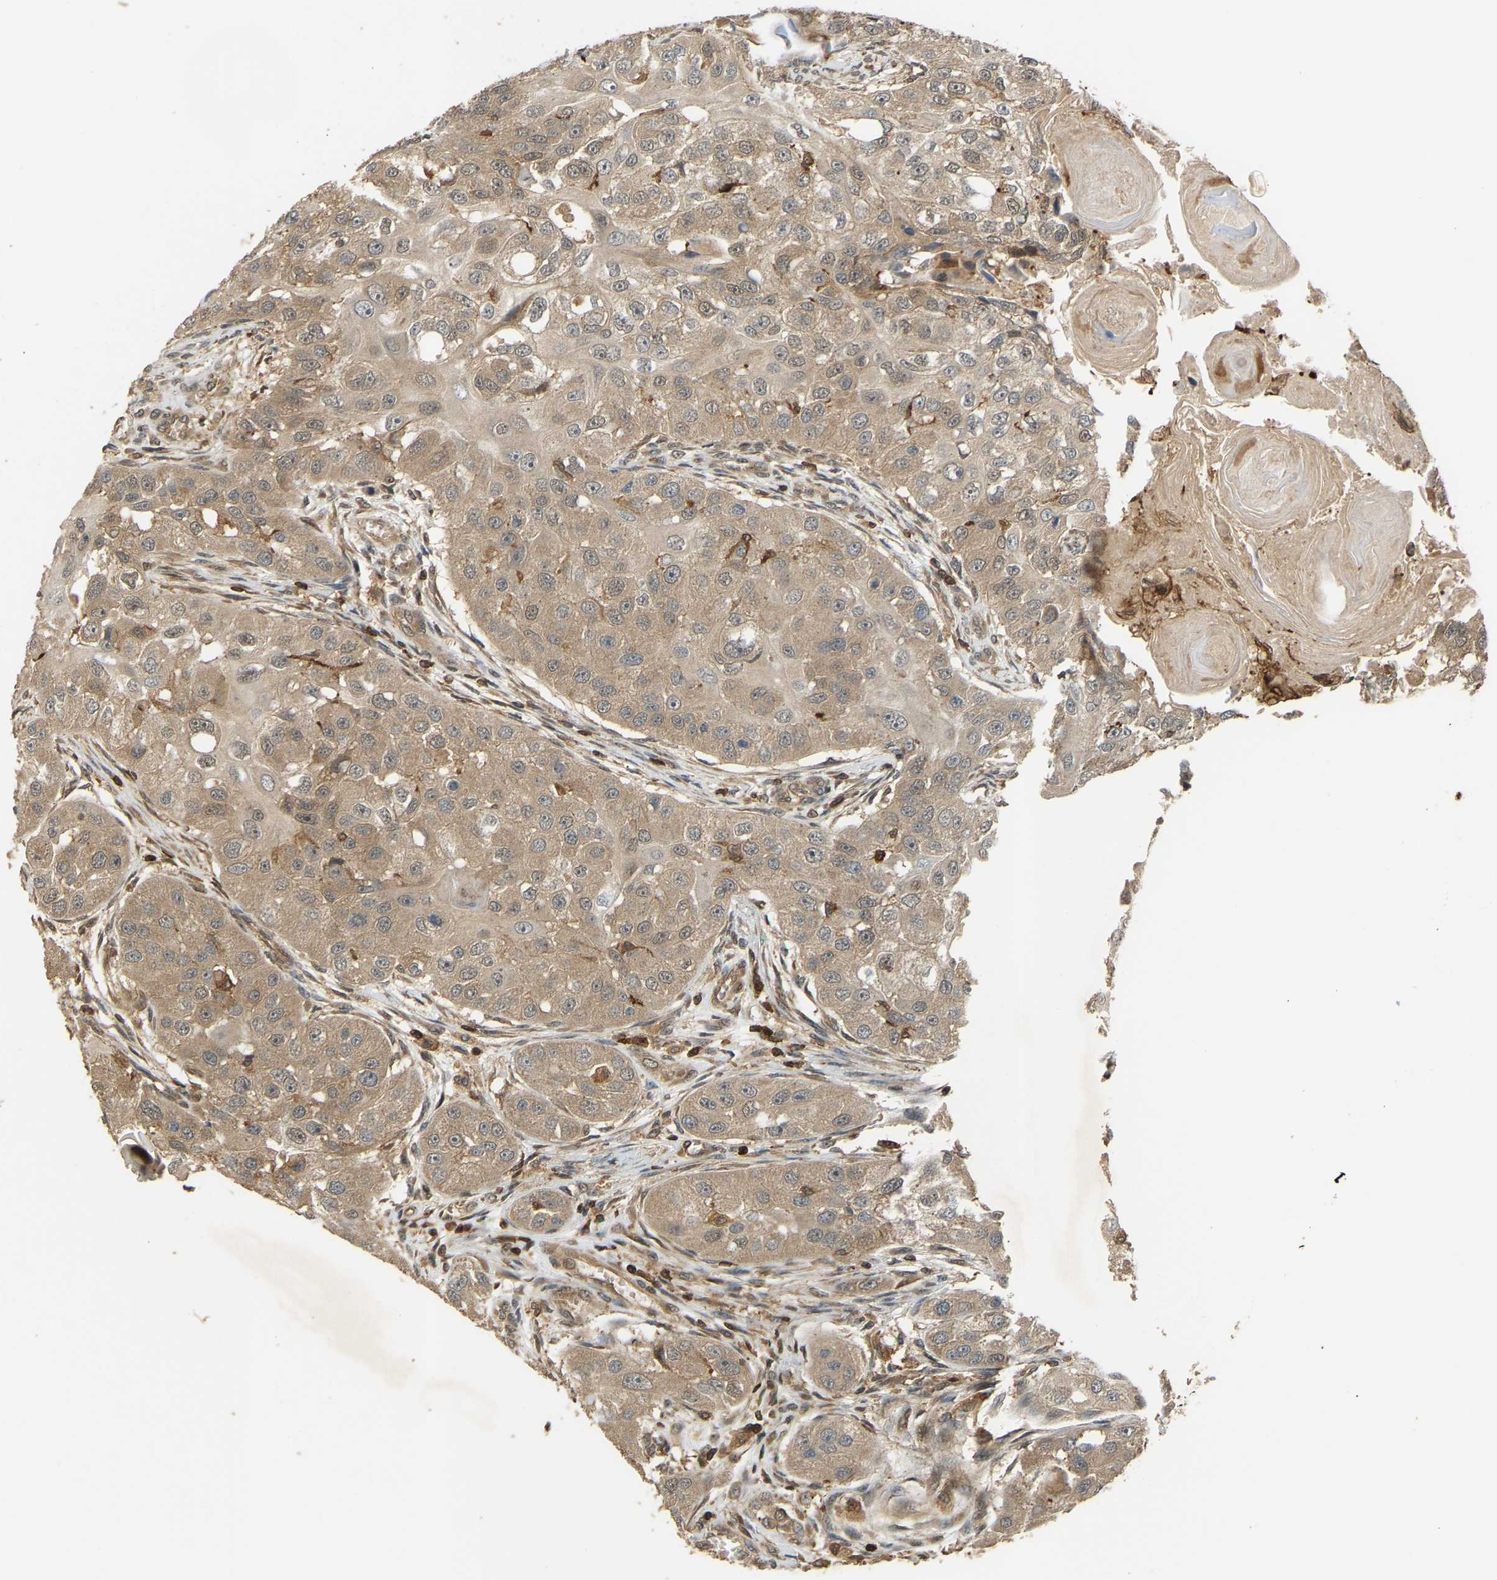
{"staining": {"intensity": "moderate", "quantity": ">75%", "location": "cytoplasmic/membranous"}, "tissue": "head and neck cancer", "cell_type": "Tumor cells", "image_type": "cancer", "snomed": [{"axis": "morphology", "description": "Squamous cell carcinoma, NOS"}, {"axis": "topography", "description": "Oral tissue"}, {"axis": "topography", "description": "Head-Neck"}], "caption": "Head and neck squamous cell carcinoma stained with a protein marker shows moderate staining in tumor cells.", "gene": "GOPC", "patient": {"sex": "female", "age": 50}}